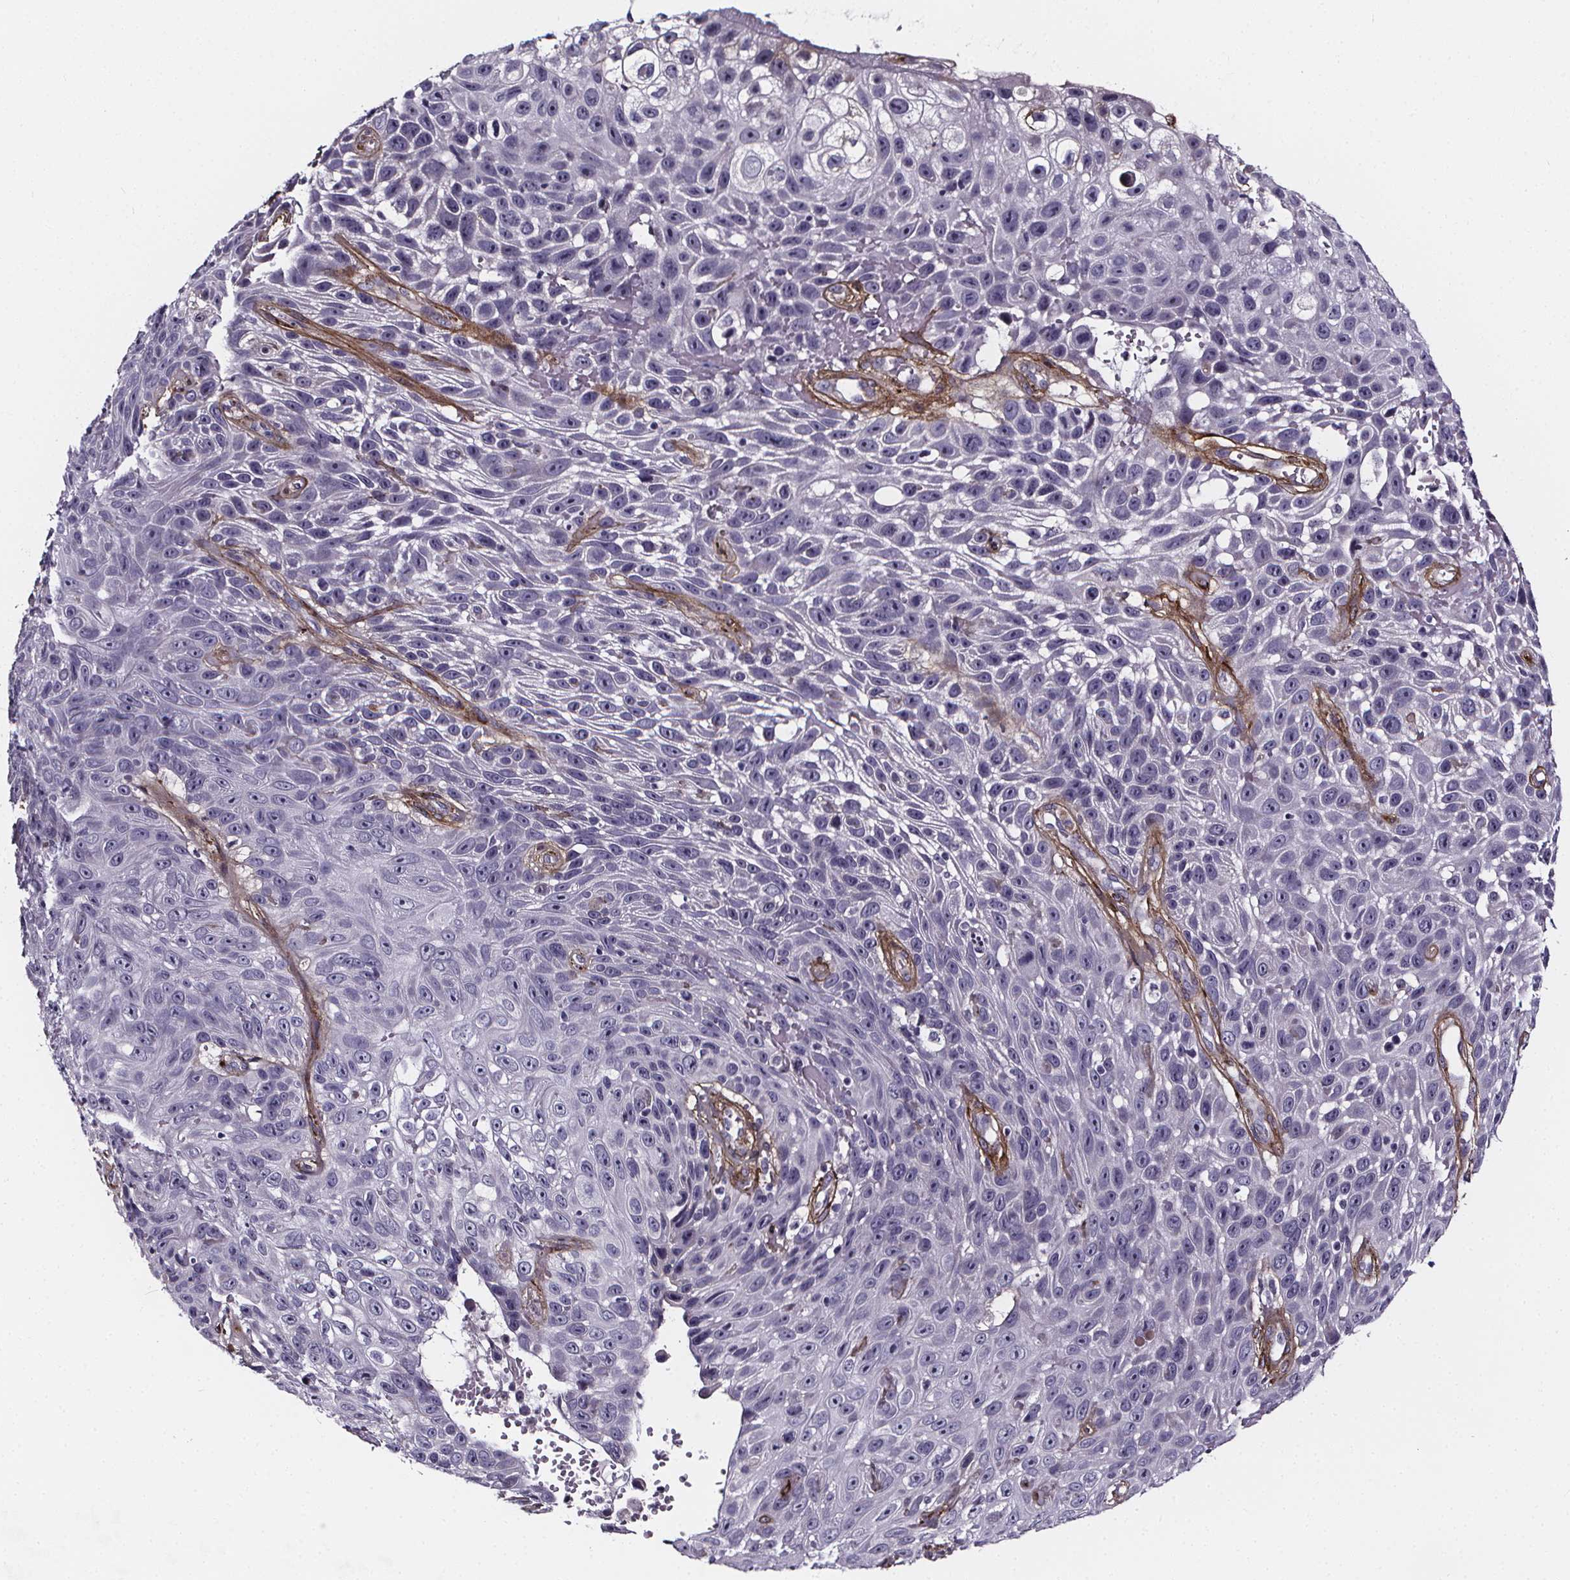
{"staining": {"intensity": "negative", "quantity": "none", "location": "none"}, "tissue": "skin cancer", "cell_type": "Tumor cells", "image_type": "cancer", "snomed": [{"axis": "morphology", "description": "Squamous cell carcinoma, NOS"}, {"axis": "topography", "description": "Skin"}], "caption": "Immunohistochemistry (IHC) histopathology image of neoplastic tissue: skin cancer stained with DAB (3,3'-diaminobenzidine) displays no significant protein expression in tumor cells.", "gene": "AEBP1", "patient": {"sex": "male", "age": 82}}